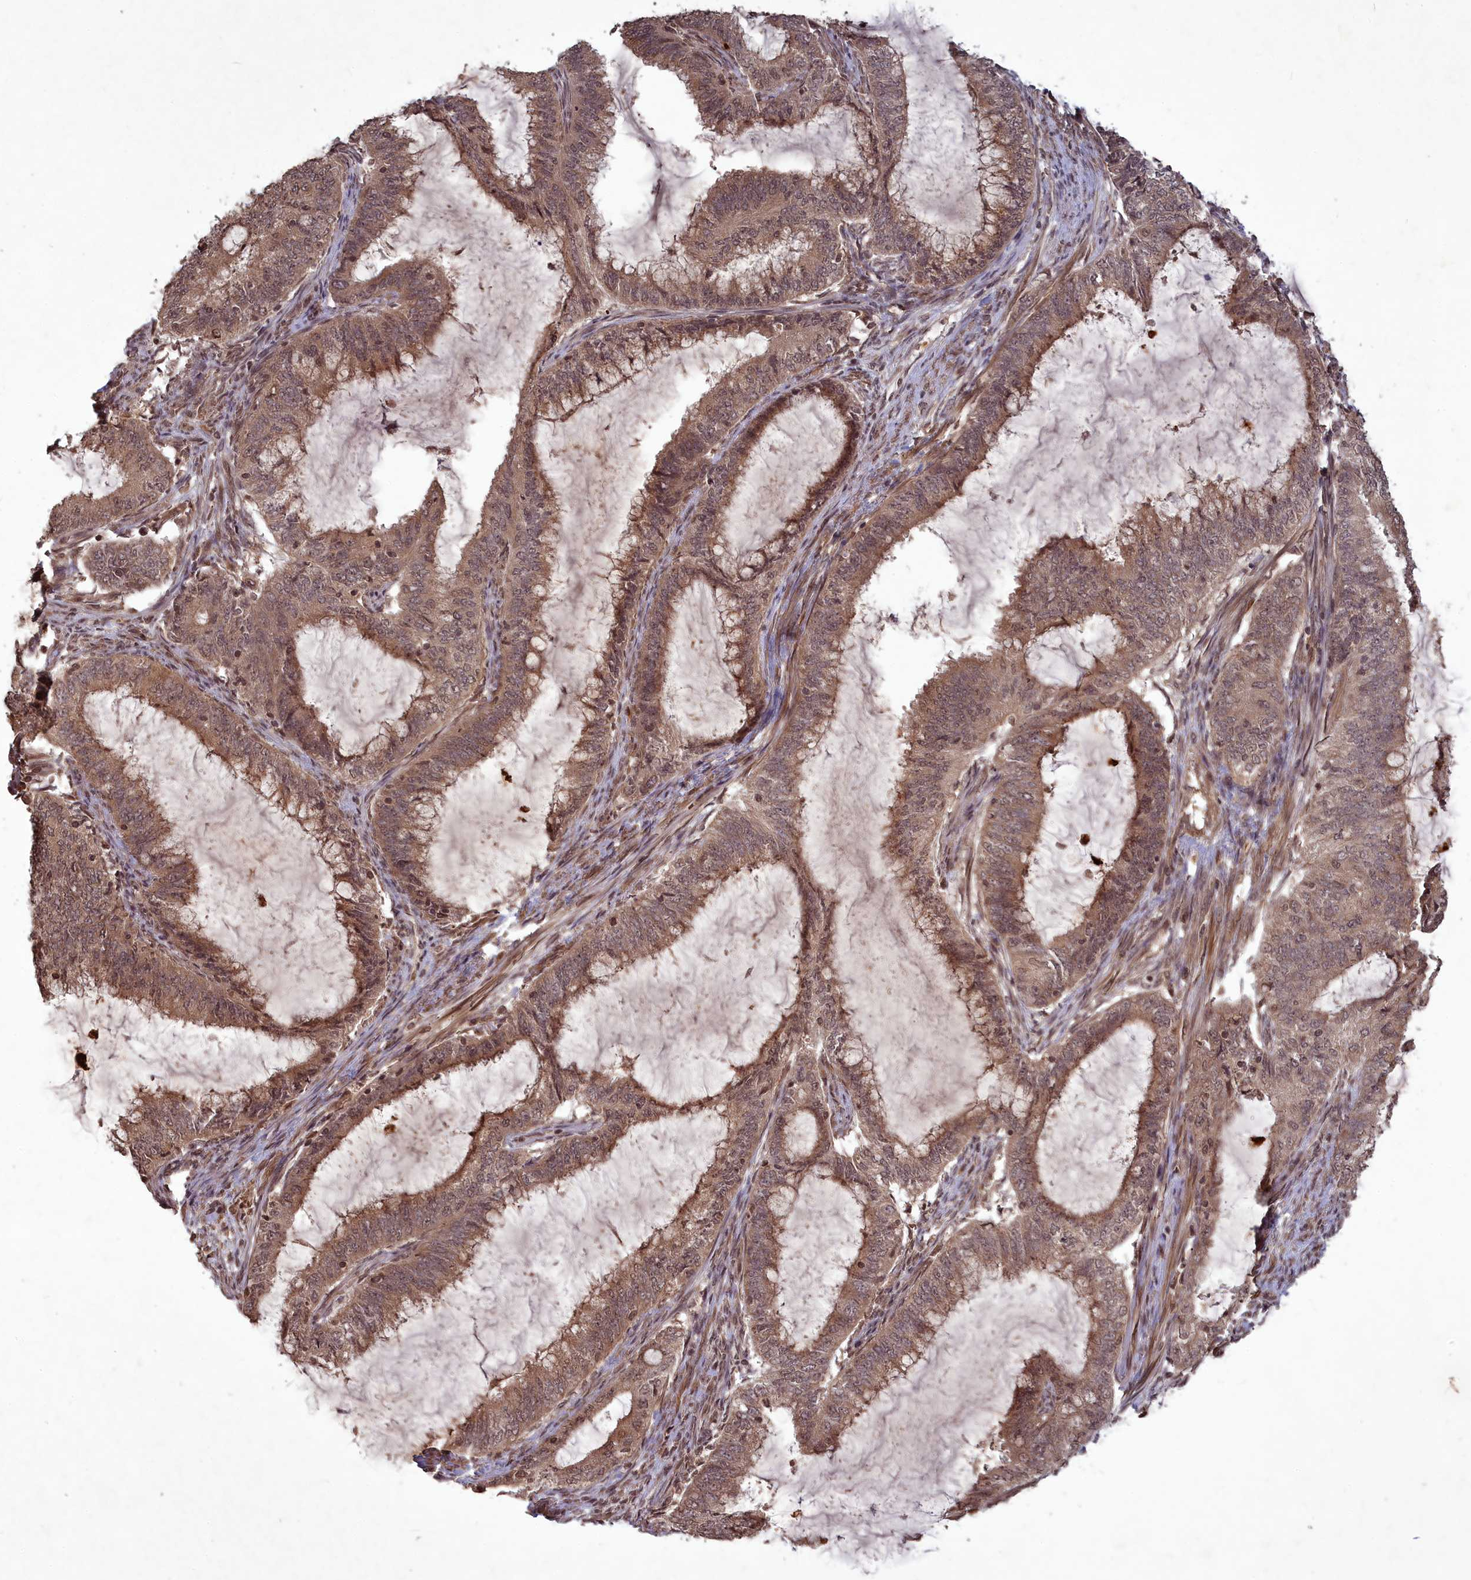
{"staining": {"intensity": "weak", "quantity": ">75%", "location": "cytoplasmic/membranous,nuclear"}, "tissue": "endometrial cancer", "cell_type": "Tumor cells", "image_type": "cancer", "snomed": [{"axis": "morphology", "description": "Adenocarcinoma, NOS"}, {"axis": "topography", "description": "Endometrium"}], "caption": "IHC histopathology image of endometrial adenocarcinoma stained for a protein (brown), which displays low levels of weak cytoplasmic/membranous and nuclear staining in about >75% of tumor cells.", "gene": "SRMS", "patient": {"sex": "female", "age": 51}}